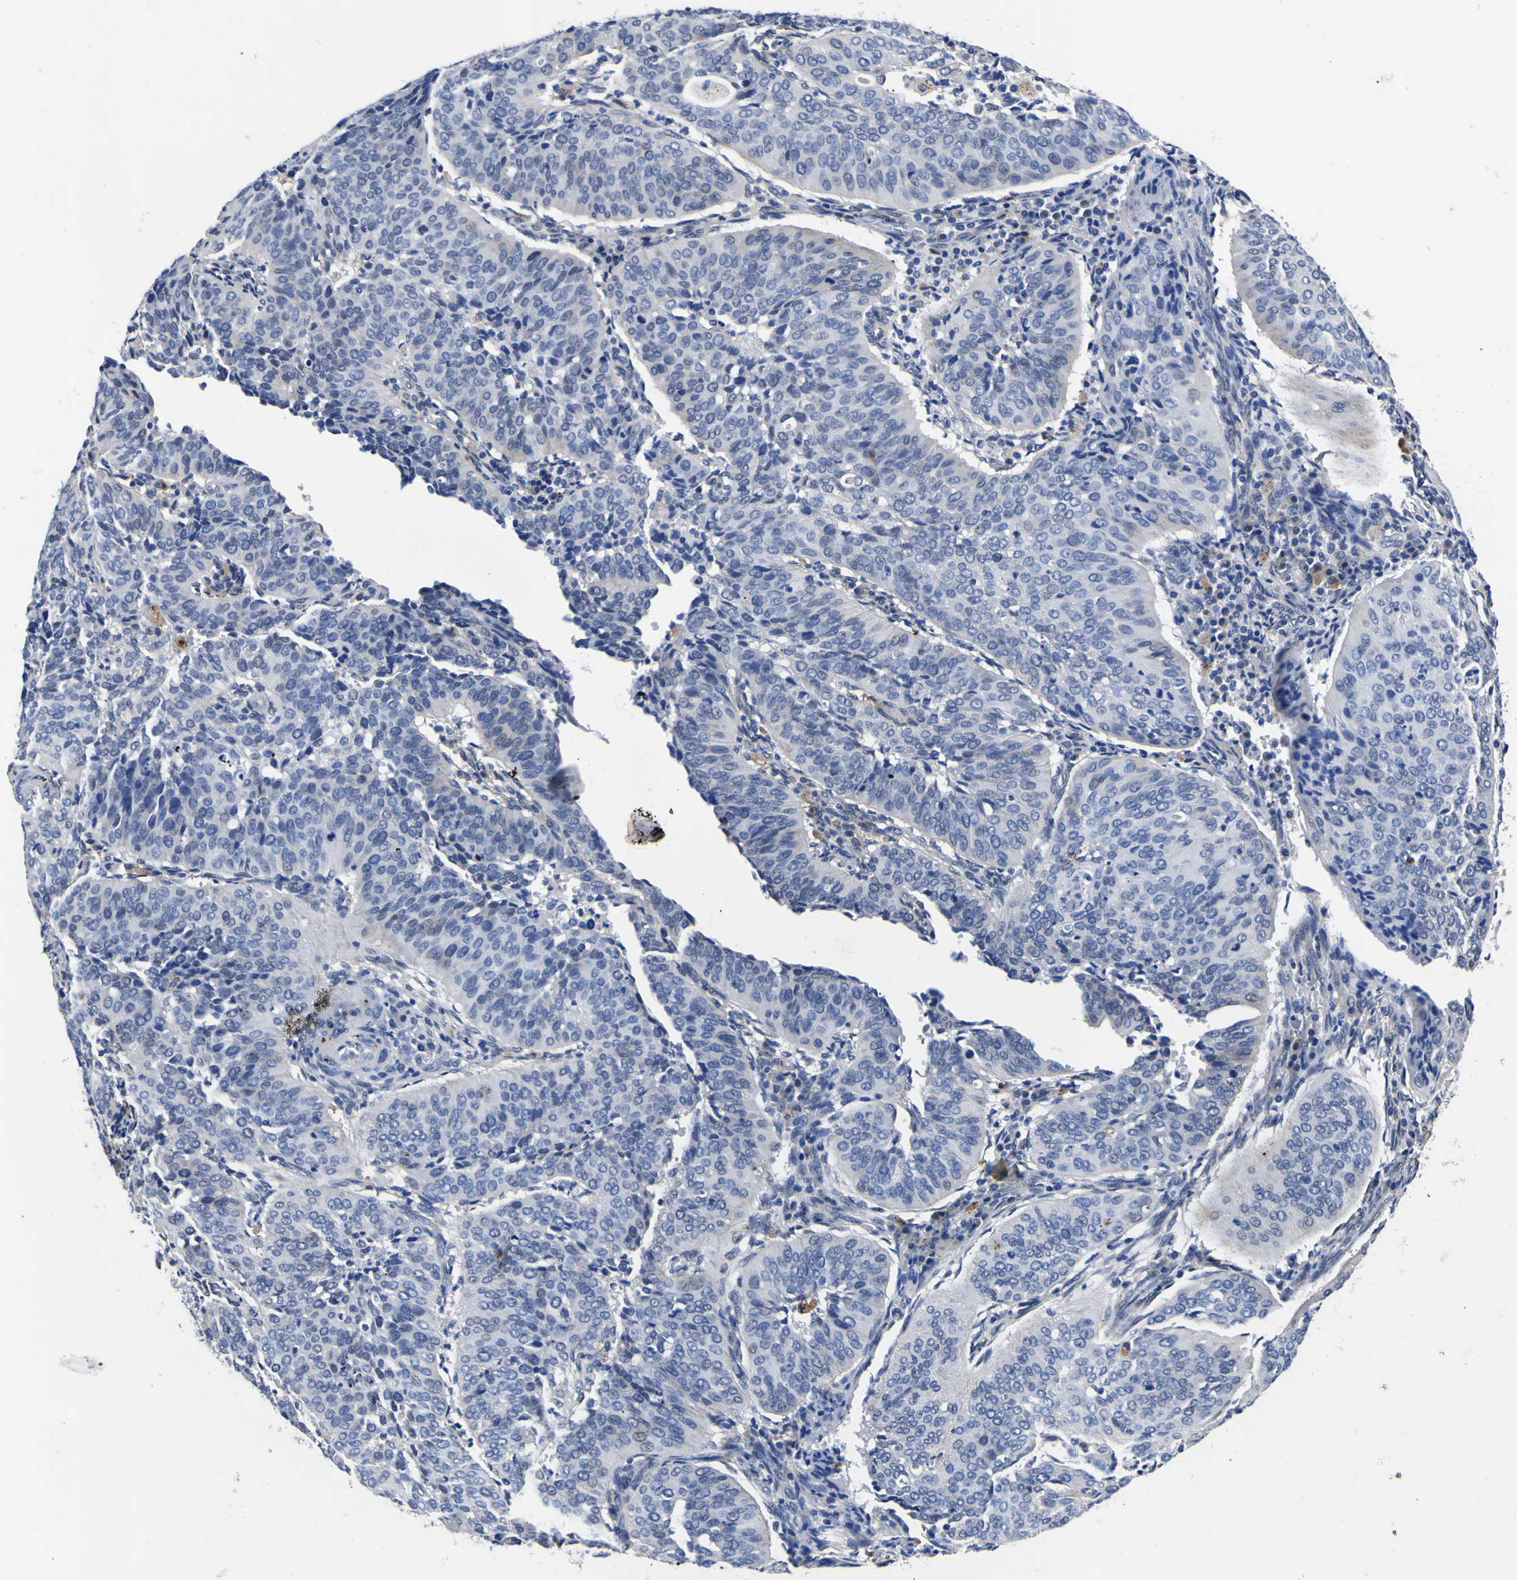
{"staining": {"intensity": "negative", "quantity": "none", "location": "none"}, "tissue": "cervical cancer", "cell_type": "Tumor cells", "image_type": "cancer", "snomed": [{"axis": "morphology", "description": "Normal tissue, NOS"}, {"axis": "morphology", "description": "Squamous cell carcinoma, NOS"}, {"axis": "topography", "description": "Cervix"}], "caption": "The photomicrograph exhibits no staining of tumor cells in cervical cancer.", "gene": "IGFLR1", "patient": {"sex": "female", "age": 39}}